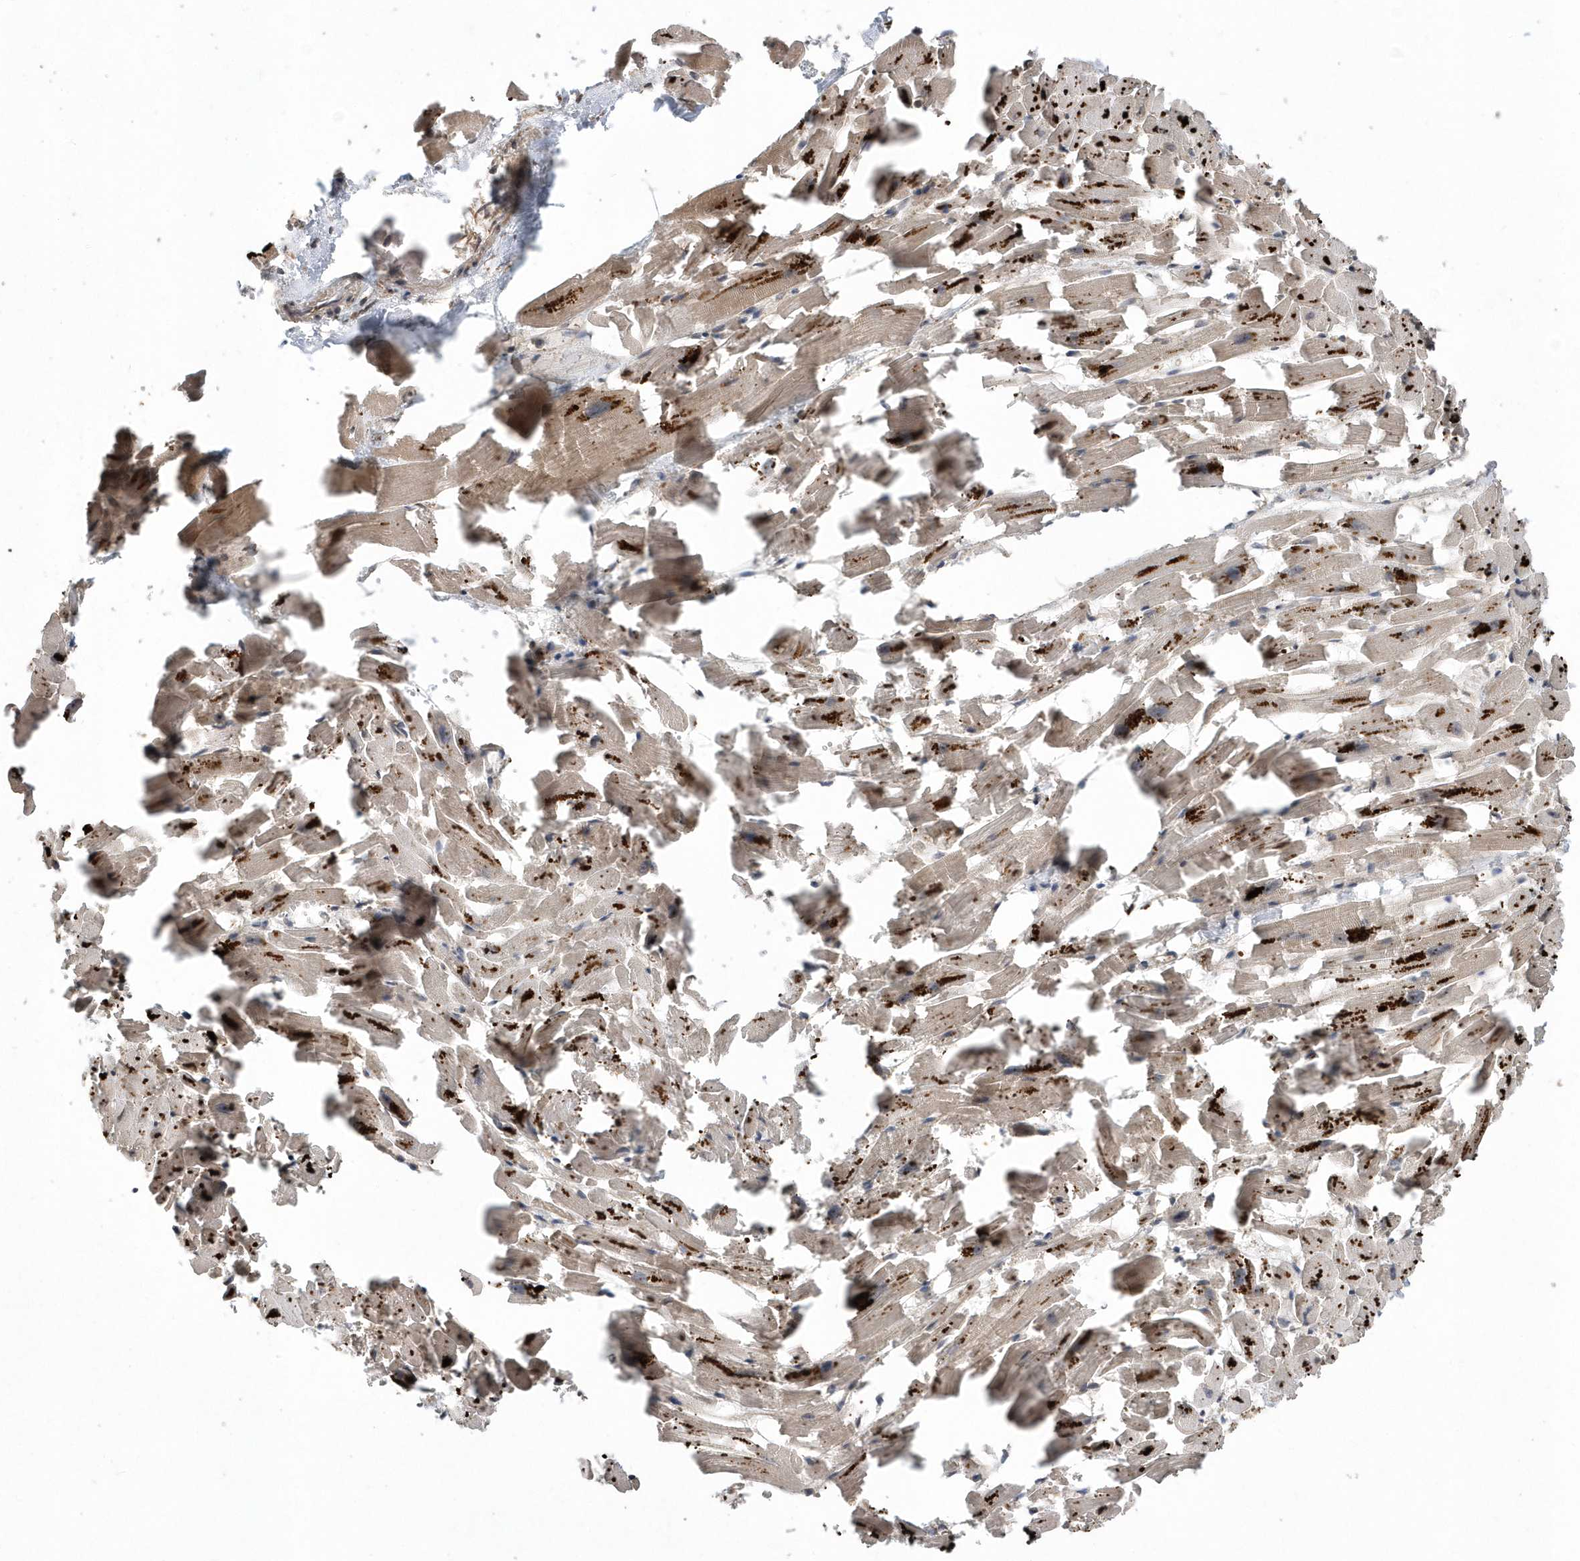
{"staining": {"intensity": "strong", "quantity": "25%-75%", "location": "cytoplasmic/membranous"}, "tissue": "heart muscle", "cell_type": "Cardiomyocytes", "image_type": "normal", "snomed": [{"axis": "morphology", "description": "Normal tissue, NOS"}, {"axis": "topography", "description": "Heart"}], "caption": "Brown immunohistochemical staining in unremarkable heart muscle exhibits strong cytoplasmic/membranous expression in about 25%-75% of cardiomyocytes.", "gene": "WASHC5", "patient": {"sex": "female", "age": 64}}